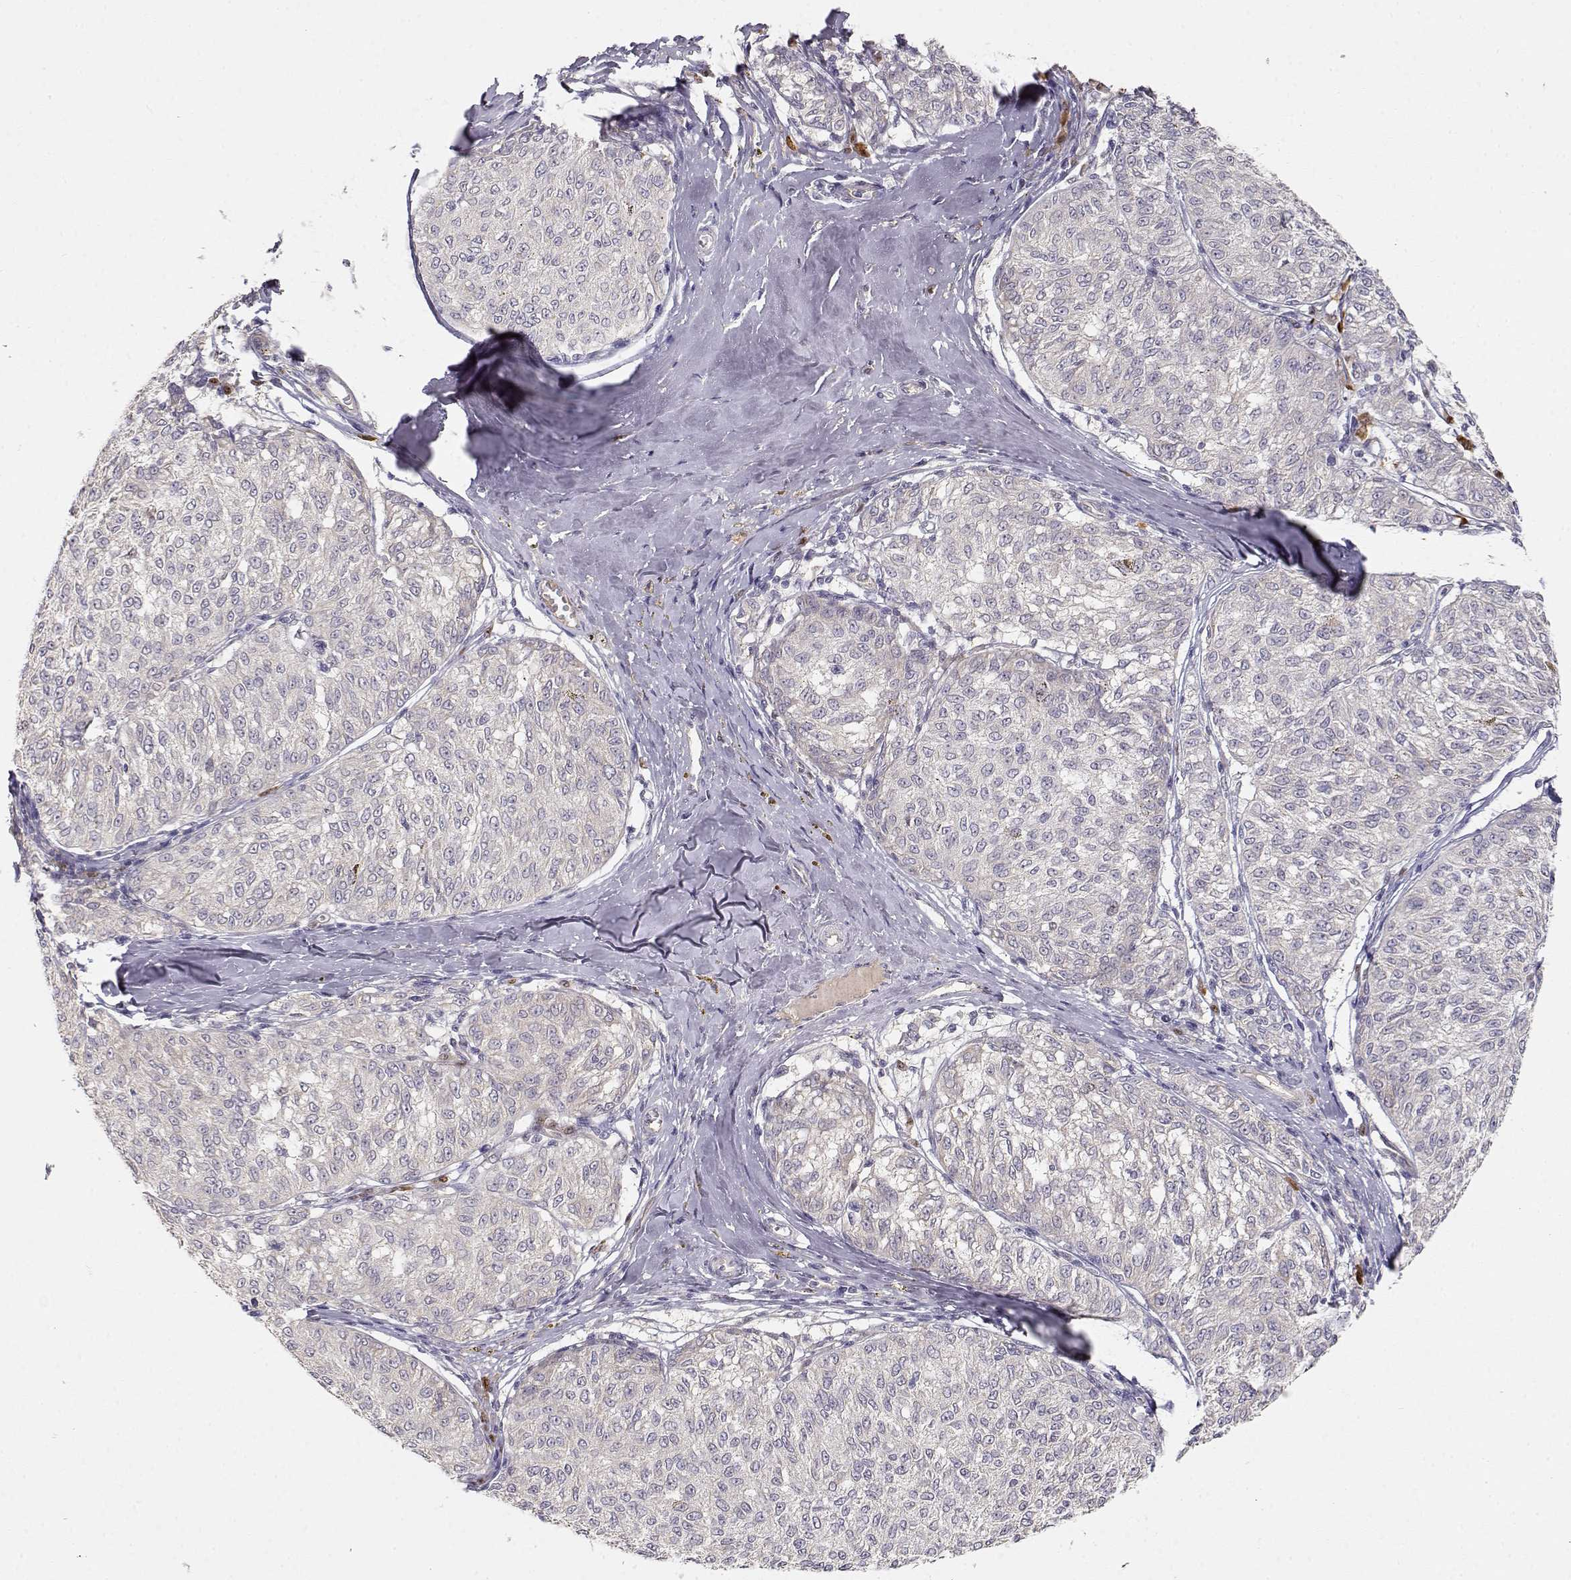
{"staining": {"intensity": "negative", "quantity": "none", "location": "none"}, "tissue": "melanoma", "cell_type": "Tumor cells", "image_type": "cancer", "snomed": [{"axis": "morphology", "description": "Malignant melanoma, NOS"}, {"axis": "topography", "description": "Skin"}], "caption": "High magnification brightfield microscopy of melanoma stained with DAB (brown) and counterstained with hematoxylin (blue): tumor cells show no significant positivity.", "gene": "EAF2", "patient": {"sex": "female", "age": 72}}